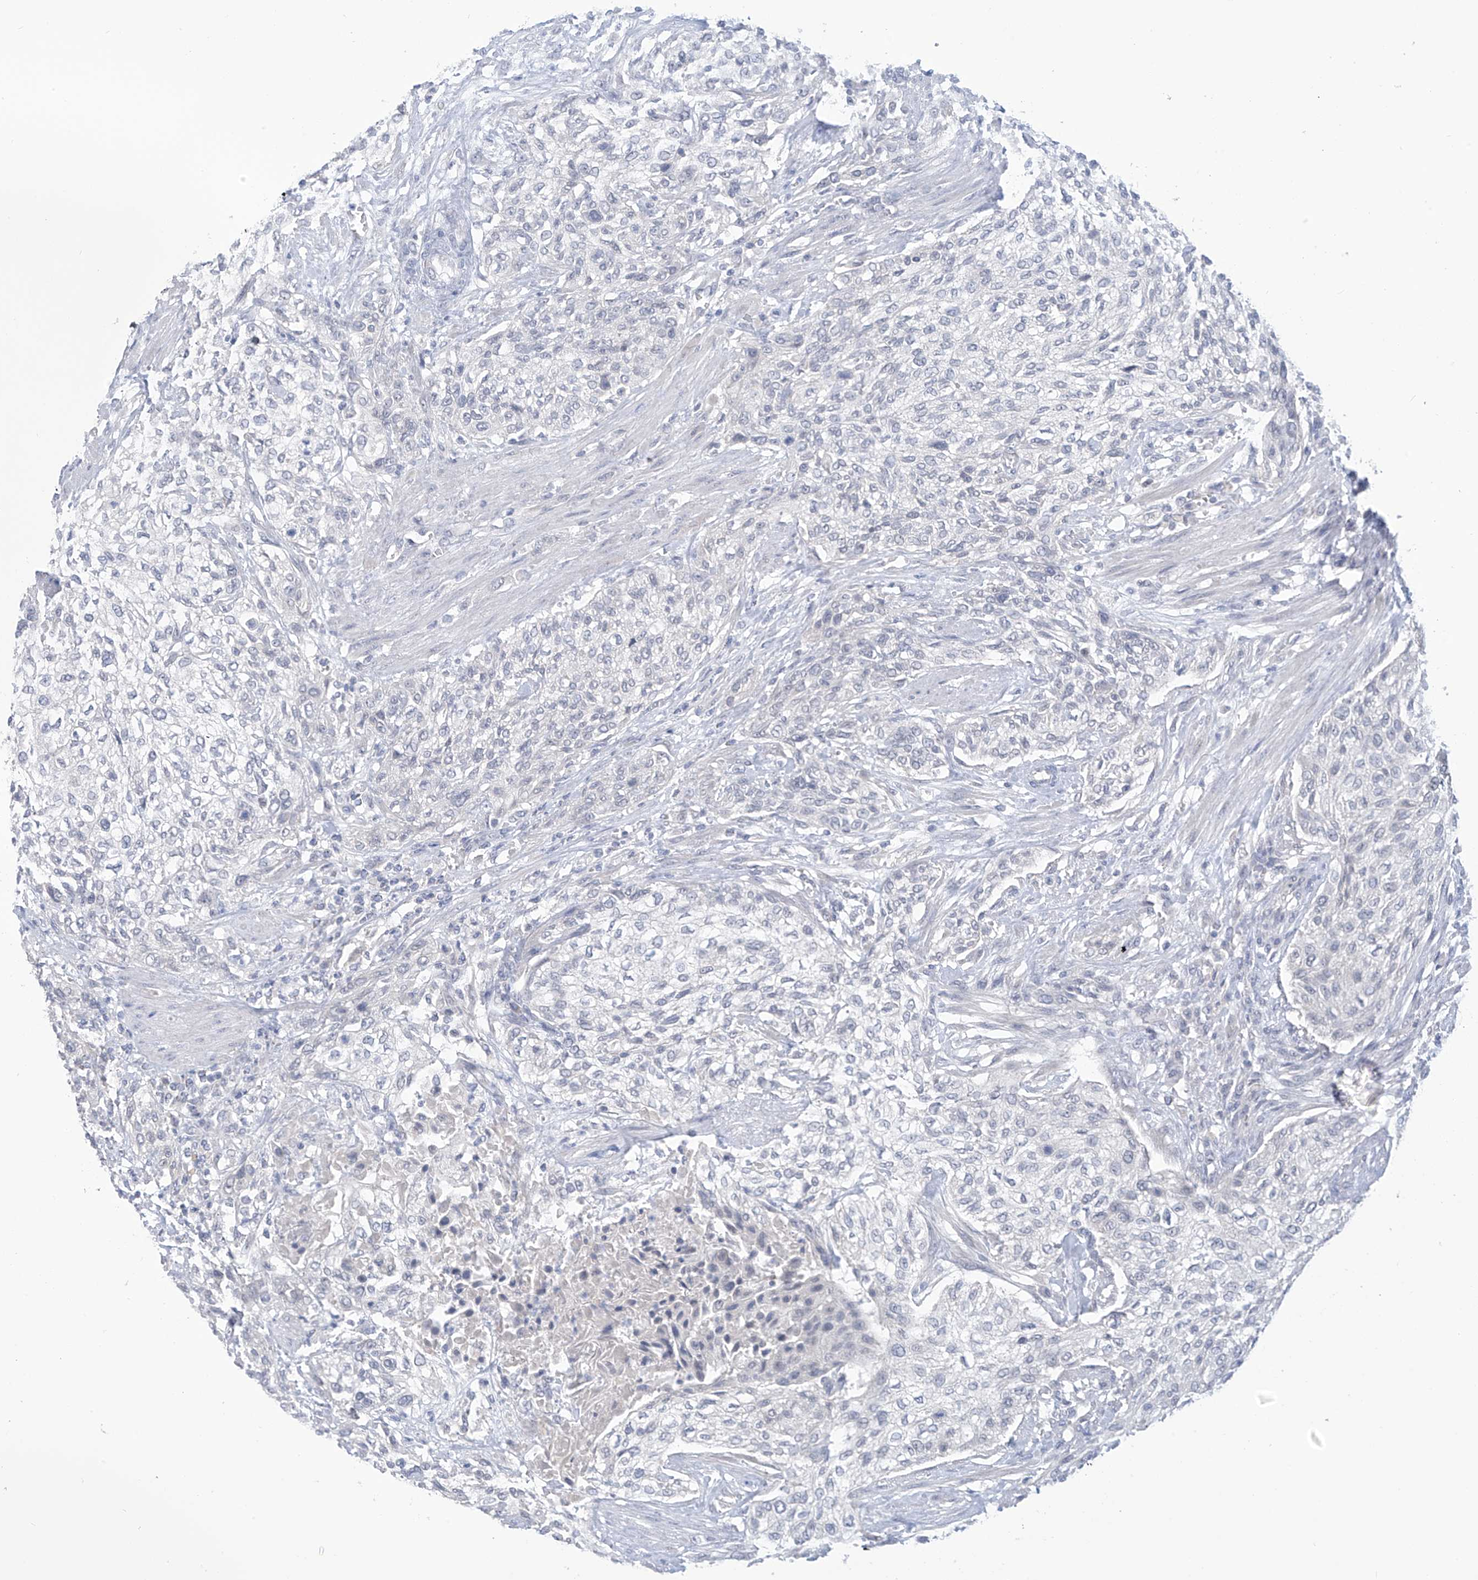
{"staining": {"intensity": "negative", "quantity": "none", "location": "none"}, "tissue": "urothelial cancer", "cell_type": "Tumor cells", "image_type": "cancer", "snomed": [{"axis": "morphology", "description": "Urothelial carcinoma, High grade"}, {"axis": "topography", "description": "Urinary bladder"}], "caption": "Immunohistochemical staining of urothelial cancer demonstrates no significant positivity in tumor cells. The staining is performed using DAB brown chromogen with nuclei counter-stained in using hematoxylin.", "gene": "IBA57", "patient": {"sex": "male", "age": 35}}